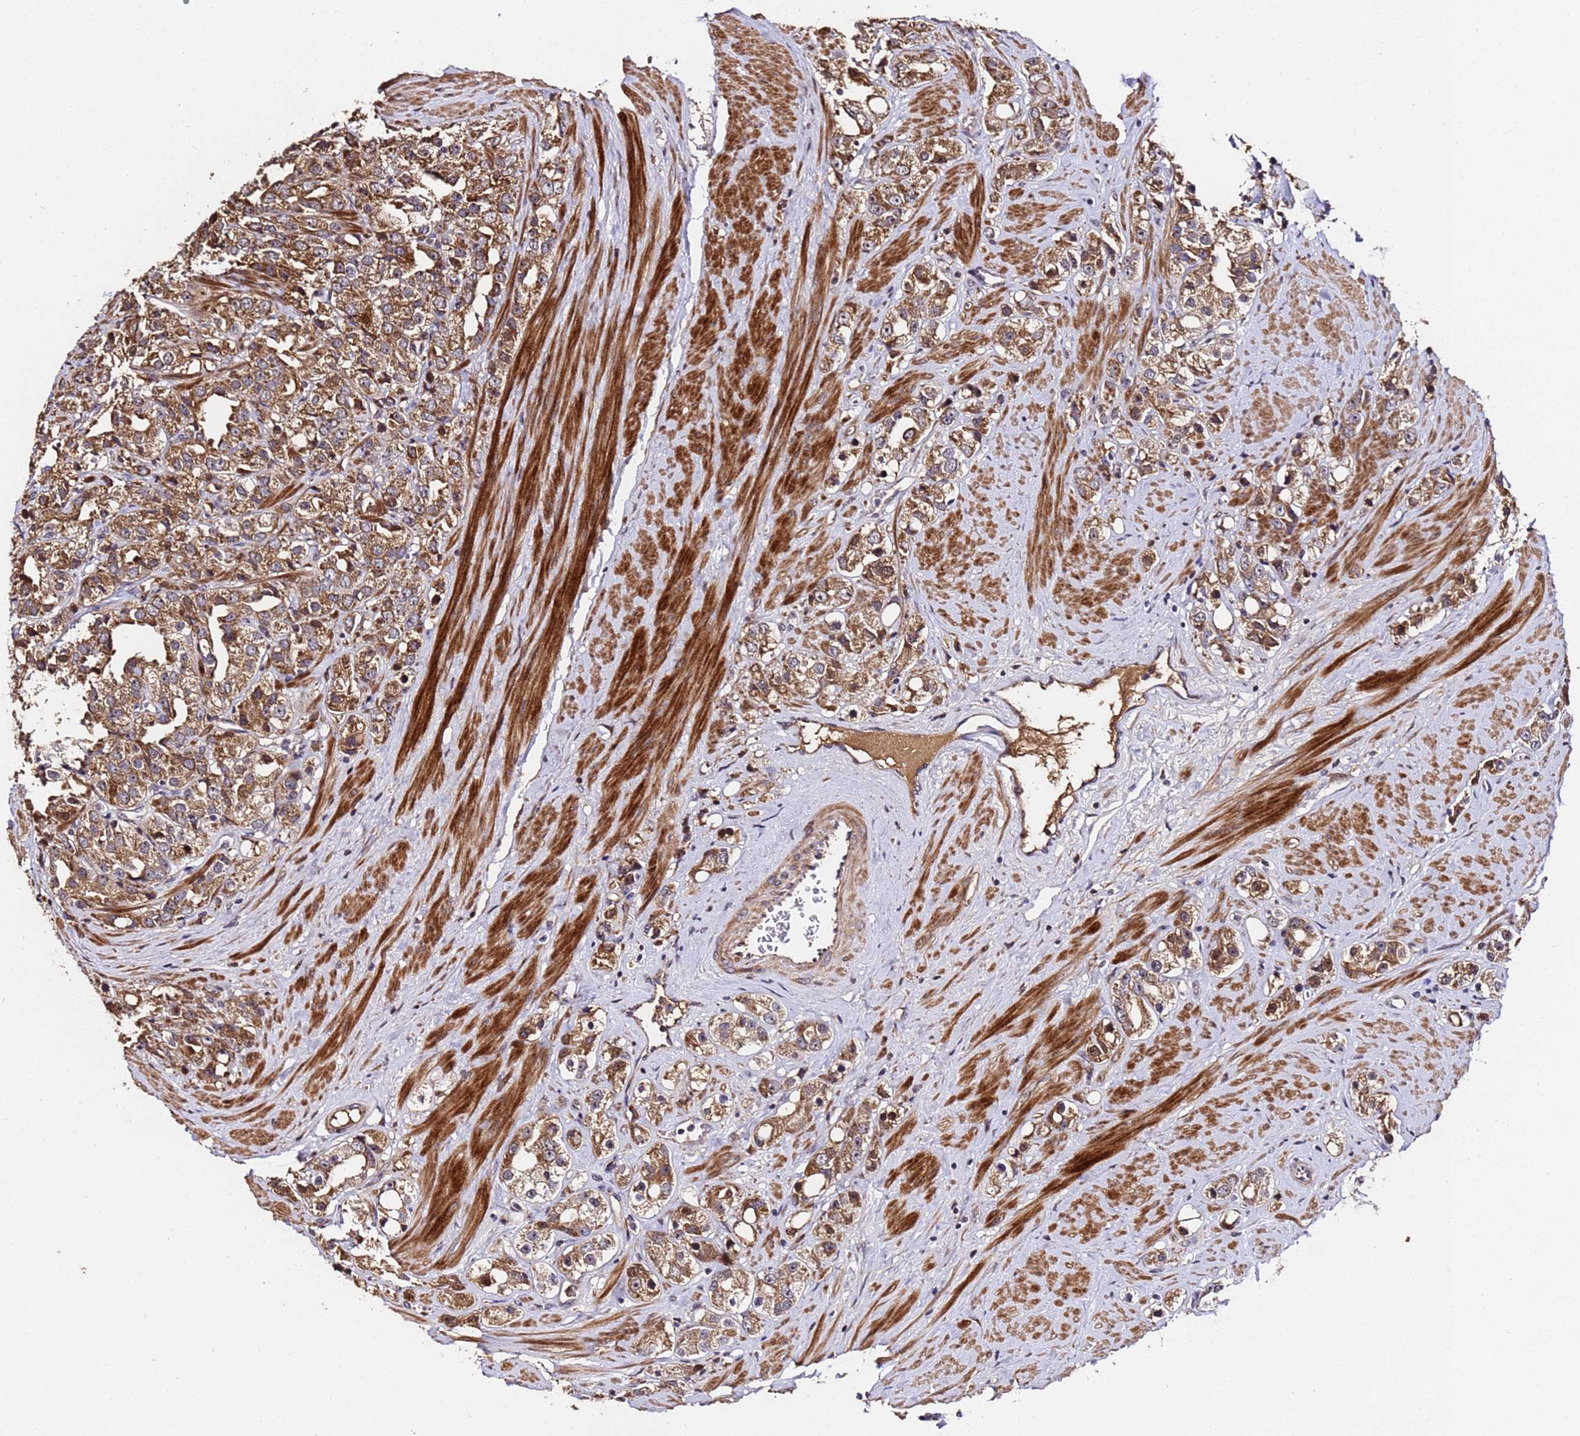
{"staining": {"intensity": "moderate", "quantity": ">75%", "location": "cytoplasmic/membranous"}, "tissue": "prostate cancer", "cell_type": "Tumor cells", "image_type": "cancer", "snomed": [{"axis": "morphology", "description": "Adenocarcinoma, NOS"}, {"axis": "topography", "description": "Prostate"}], "caption": "Immunohistochemistry (IHC) staining of prostate cancer, which demonstrates medium levels of moderate cytoplasmic/membranous expression in approximately >75% of tumor cells indicating moderate cytoplasmic/membranous protein staining. The staining was performed using DAB (brown) for protein detection and nuclei were counterstained in hematoxylin (blue).", "gene": "WNK4", "patient": {"sex": "male", "age": 79}}